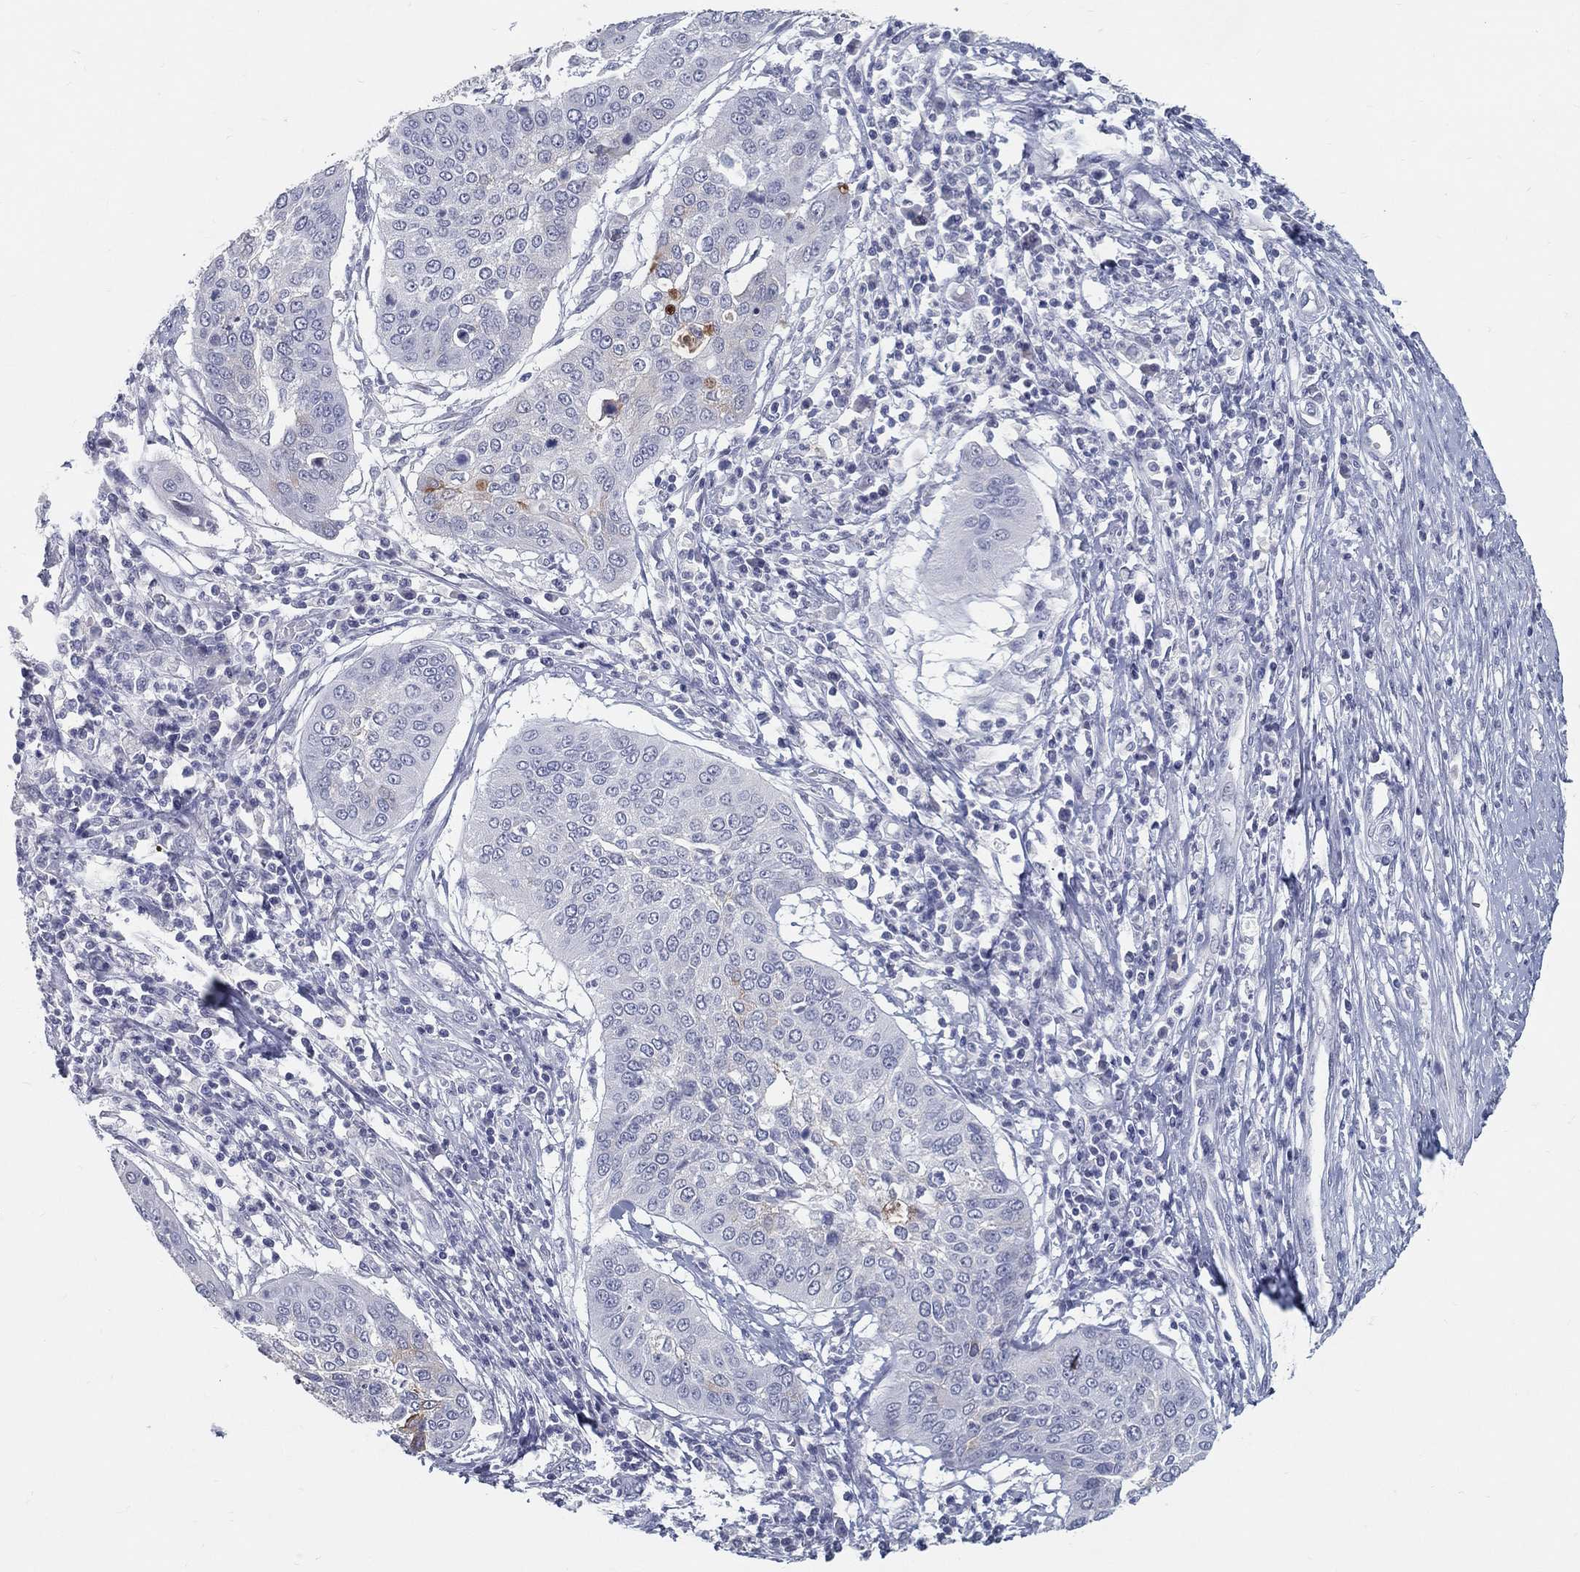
{"staining": {"intensity": "moderate", "quantity": "<25%", "location": "cytoplasmic/membranous"}, "tissue": "cervical cancer", "cell_type": "Tumor cells", "image_type": "cancer", "snomed": [{"axis": "morphology", "description": "Normal tissue, NOS"}, {"axis": "morphology", "description": "Squamous cell carcinoma, NOS"}, {"axis": "topography", "description": "Cervix"}], "caption": "High-magnification brightfield microscopy of cervical cancer stained with DAB (brown) and counterstained with hematoxylin (blue). tumor cells exhibit moderate cytoplasmic/membranous staining is seen in about<25% of cells.", "gene": "ACE2", "patient": {"sex": "female", "age": 39}}